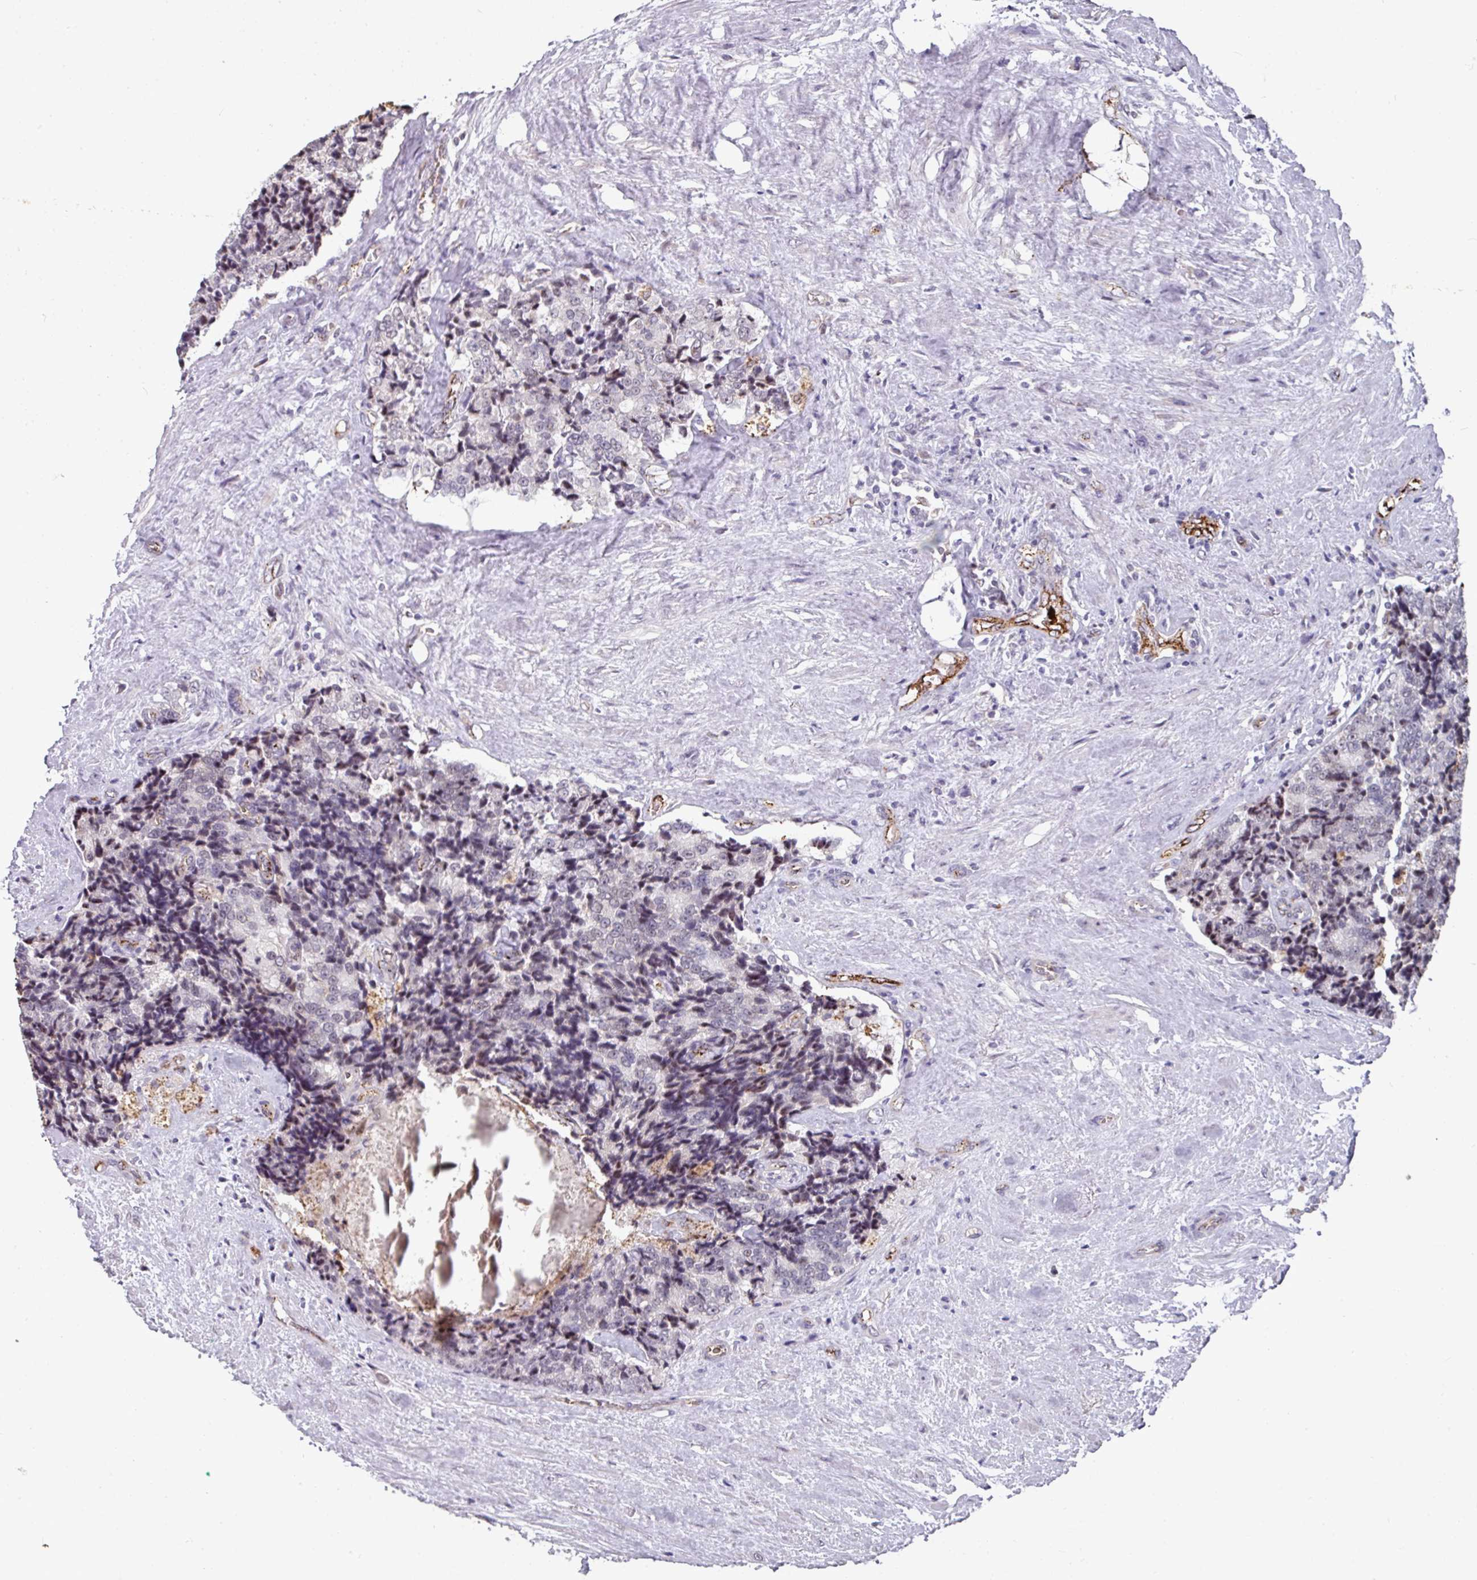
{"staining": {"intensity": "negative", "quantity": "none", "location": "none"}, "tissue": "prostate cancer", "cell_type": "Tumor cells", "image_type": "cancer", "snomed": [{"axis": "morphology", "description": "Adenocarcinoma, High grade"}, {"axis": "topography", "description": "Prostate"}], "caption": "An immunohistochemistry photomicrograph of adenocarcinoma (high-grade) (prostate) is shown. There is no staining in tumor cells of adenocarcinoma (high-grade) (prostate).", "gene": "SIDT2", "patient": {"sex": "male", "age": 70}}